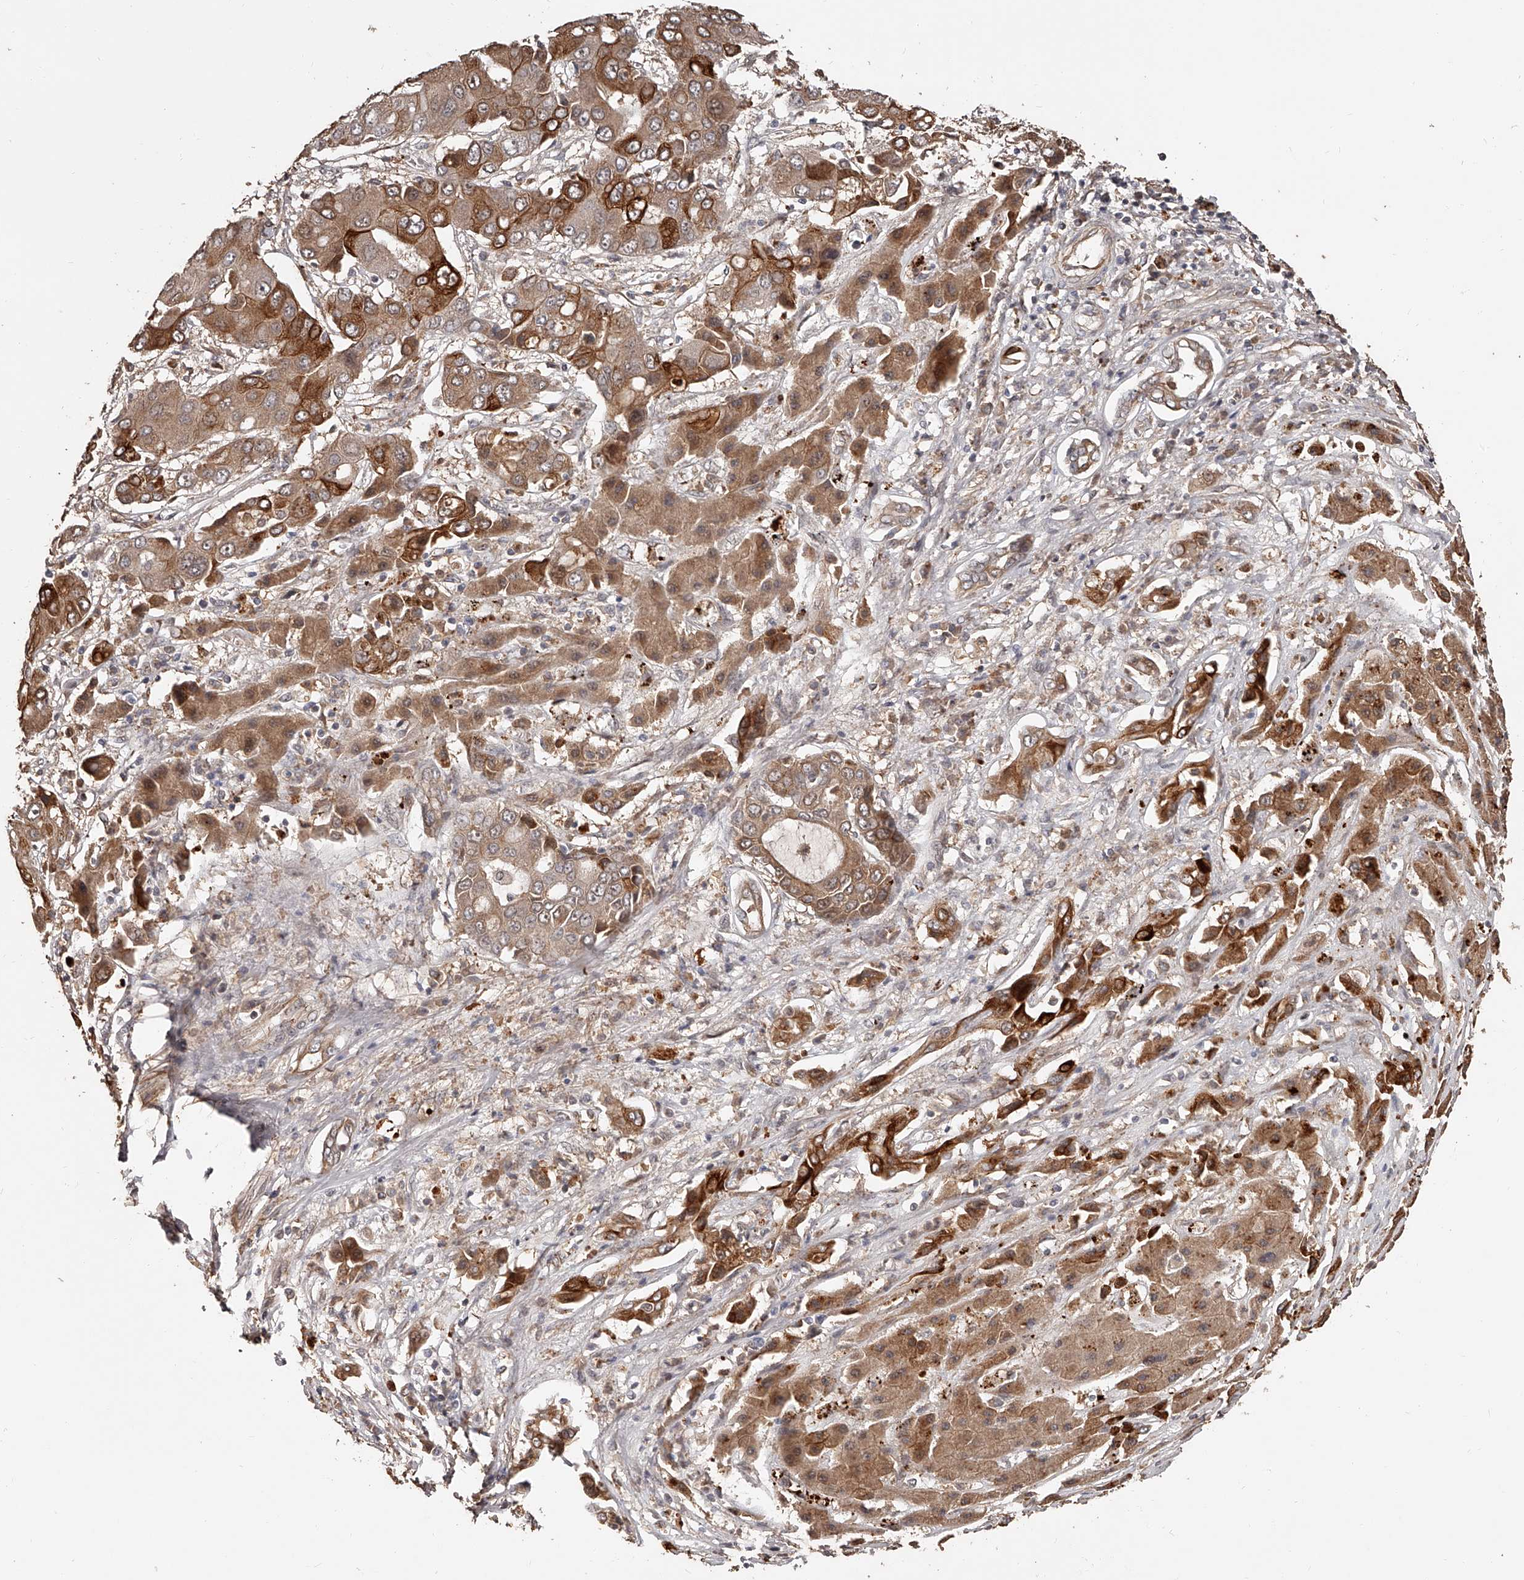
{"staining": {"intensity": "moderate", "quantity": ">75%", "location": "cytoplasmic/membranous"}, "tissue": "liver cancer", "cell_type": "Tumor cells", "image_type": "cancer", "snomed": [{"axis": "morphology", "description": "Cholangiocarcinoma"}, {"axis": "topography", "description": "Liver"}], "caption": "Moderate cytoplasmic/membranous expression is identified in approximately >75% of tumor cells in liver cancer (cholangiocarcinoma).", "gene": "URGCP", "patient": {"sex": "male", "age": 67}}